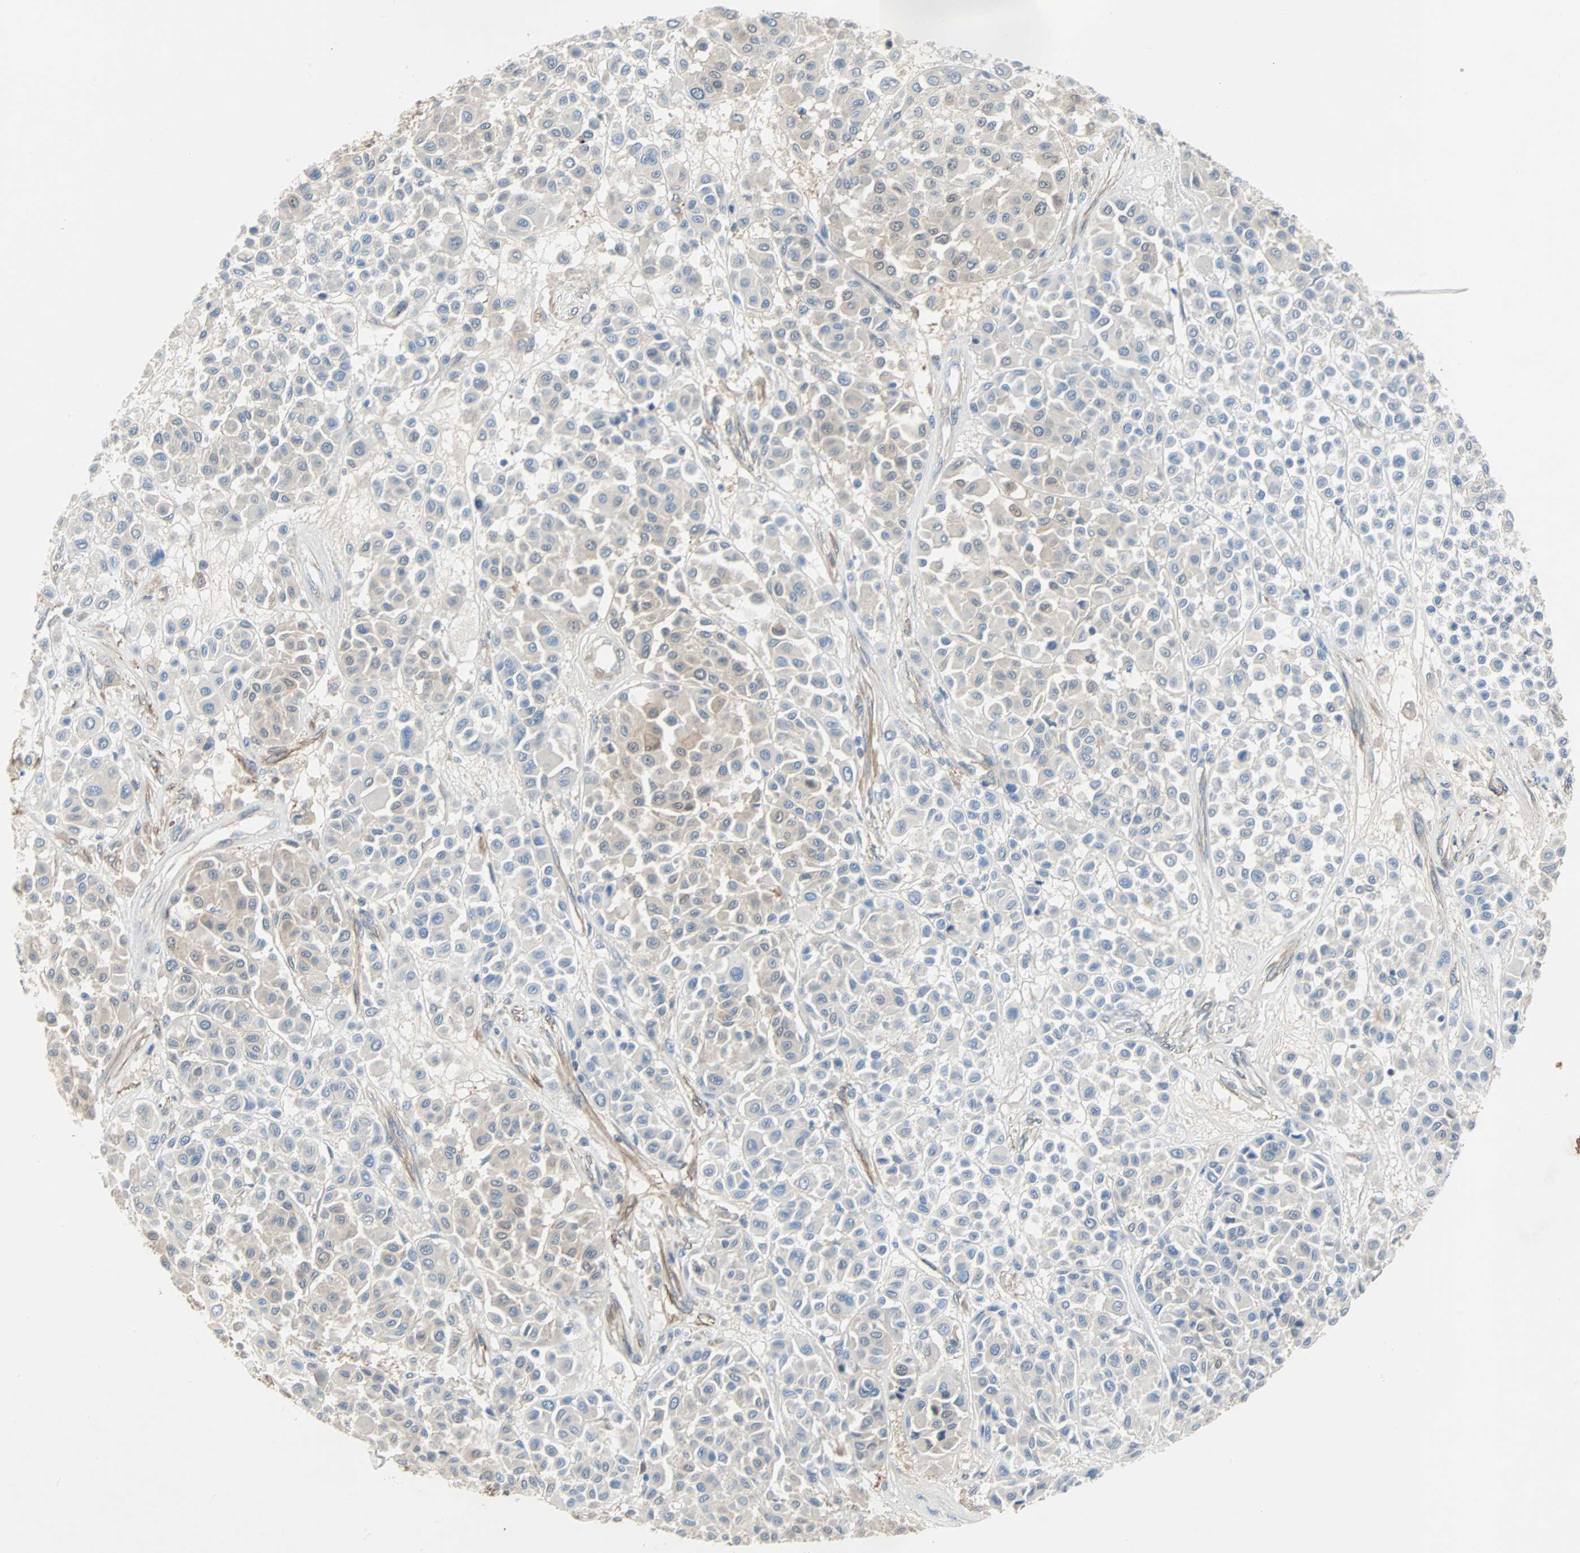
{"staining": {"intensity": "weak", "quantity": "25%-75%", "location": "cytoplasmic/membranous"}, "tissue": "melanoma", "cell_type": "Tumor cells", "image_type": "cancer", "snomed": [{"axis": "morphology", "description": "Malignant melanoma, Metastatic site"}, {"axis": "topography", "description": "Soft tissue"}], "caption": "IHC of human malignant melanoma (metastatic site) shows low levels of weak cytoplasmic/membranous expression in approximately 25%-75% of tumor cells.", "gene": "TNFRSF12A", "patient": {"sex": "male", "age": 41}}